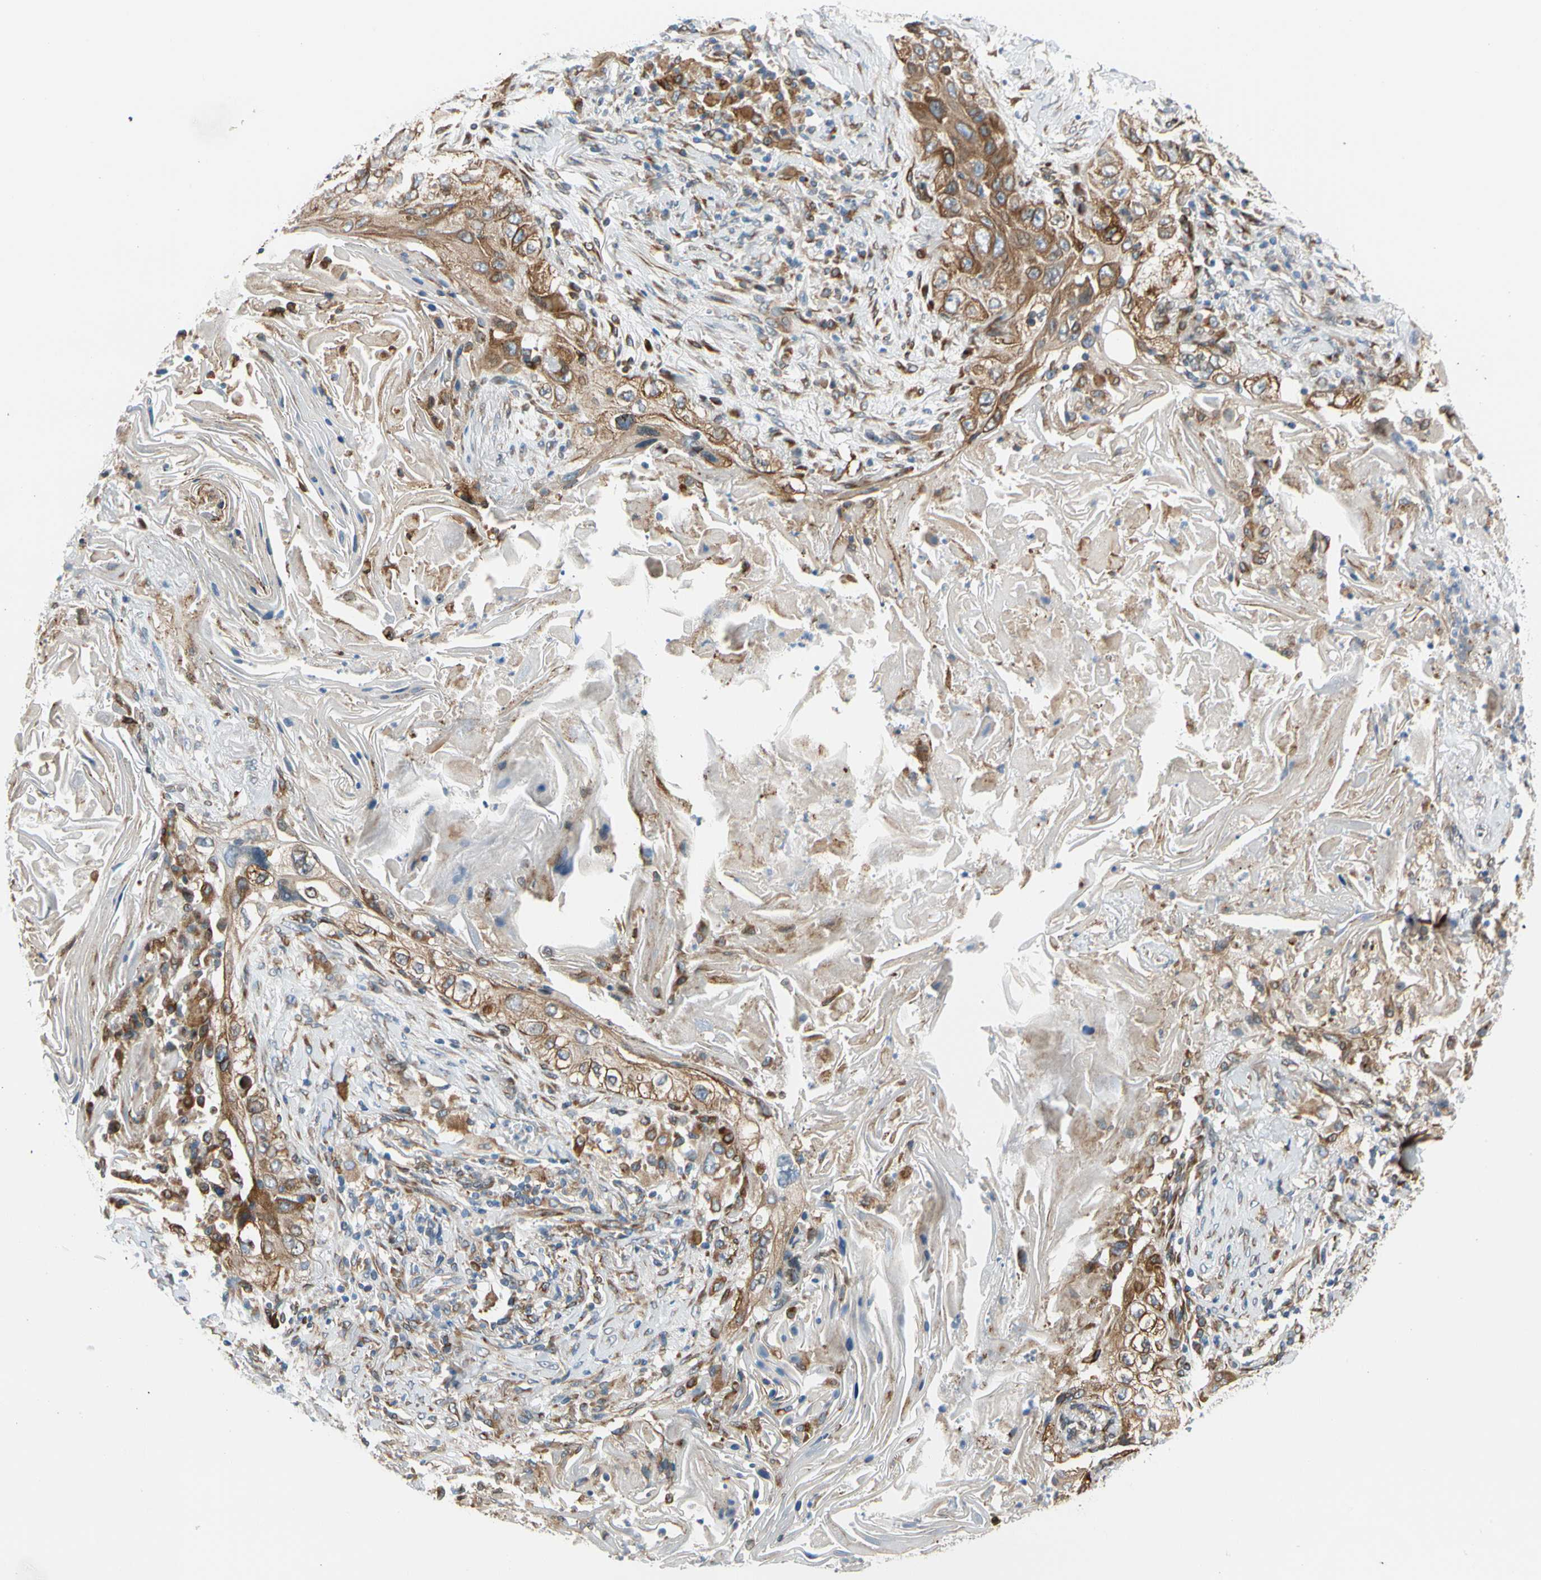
{"staining": {"intensity": "strong", "quantity": ">75%", "location": "cytoplasmic/membranous"}, "tissue": "lung cancer", "cell_type": "Tumor cells", "image_type": "cancer", "snomed": [{"axis": "morphology", "description": "Squamous cell carcinoma, NOS"}, {"axis": "topography", "description": "Lung"}], "caption": "Squamous cell carcinoma (lung) stained with immunohistochemistry demonstrates strong cytoplasmic/membranous positivity in approximately >75% of tumor cells. (brown staining indicates protein expression, while blue staining denotes nuclei).", "gene": "NUCB1", "patient": {"sex": "female", "age": 67}}